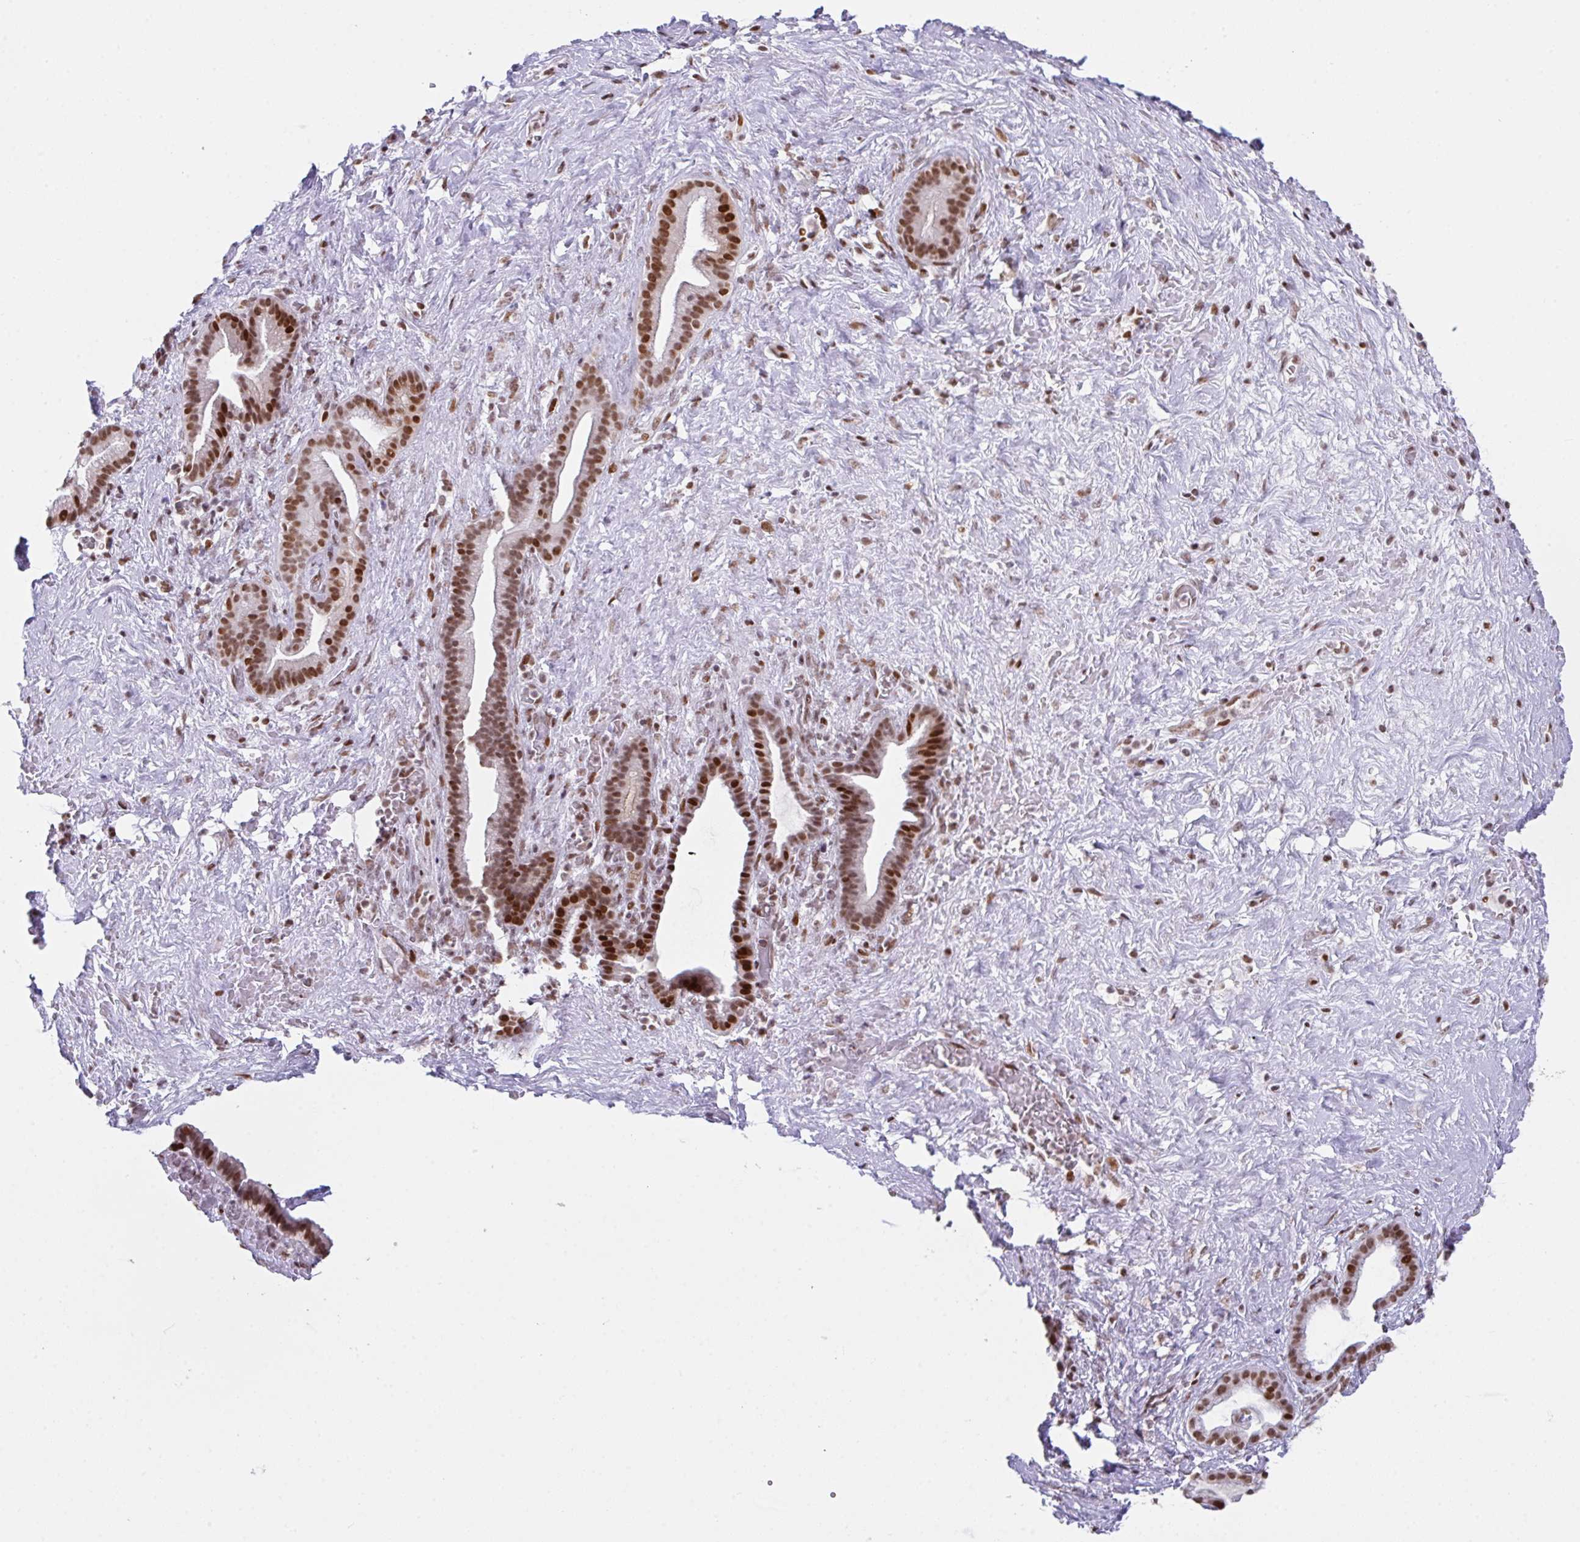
{"staining": {"intensity": "moderate", "quantity": ">75%", "location": "nuclear"}, "tissue": "pancreatic cancer", "cell_type": "Tumor cells", "image_type": "cancer", "snomed": [{"axis": "morphology", "description": "Adenocarcinoma, NOS"}, {"axis": "topography", "description": "Pancreas"}], "caption": "Moderate nuclear positivity for a protein is identified in approximately >75% of tumor cells of pancreatic adenocarcinoma using immunohistochemistry (IHC).", "gene": "CLP1", "patient": {"sex": "male", "age": 44}}